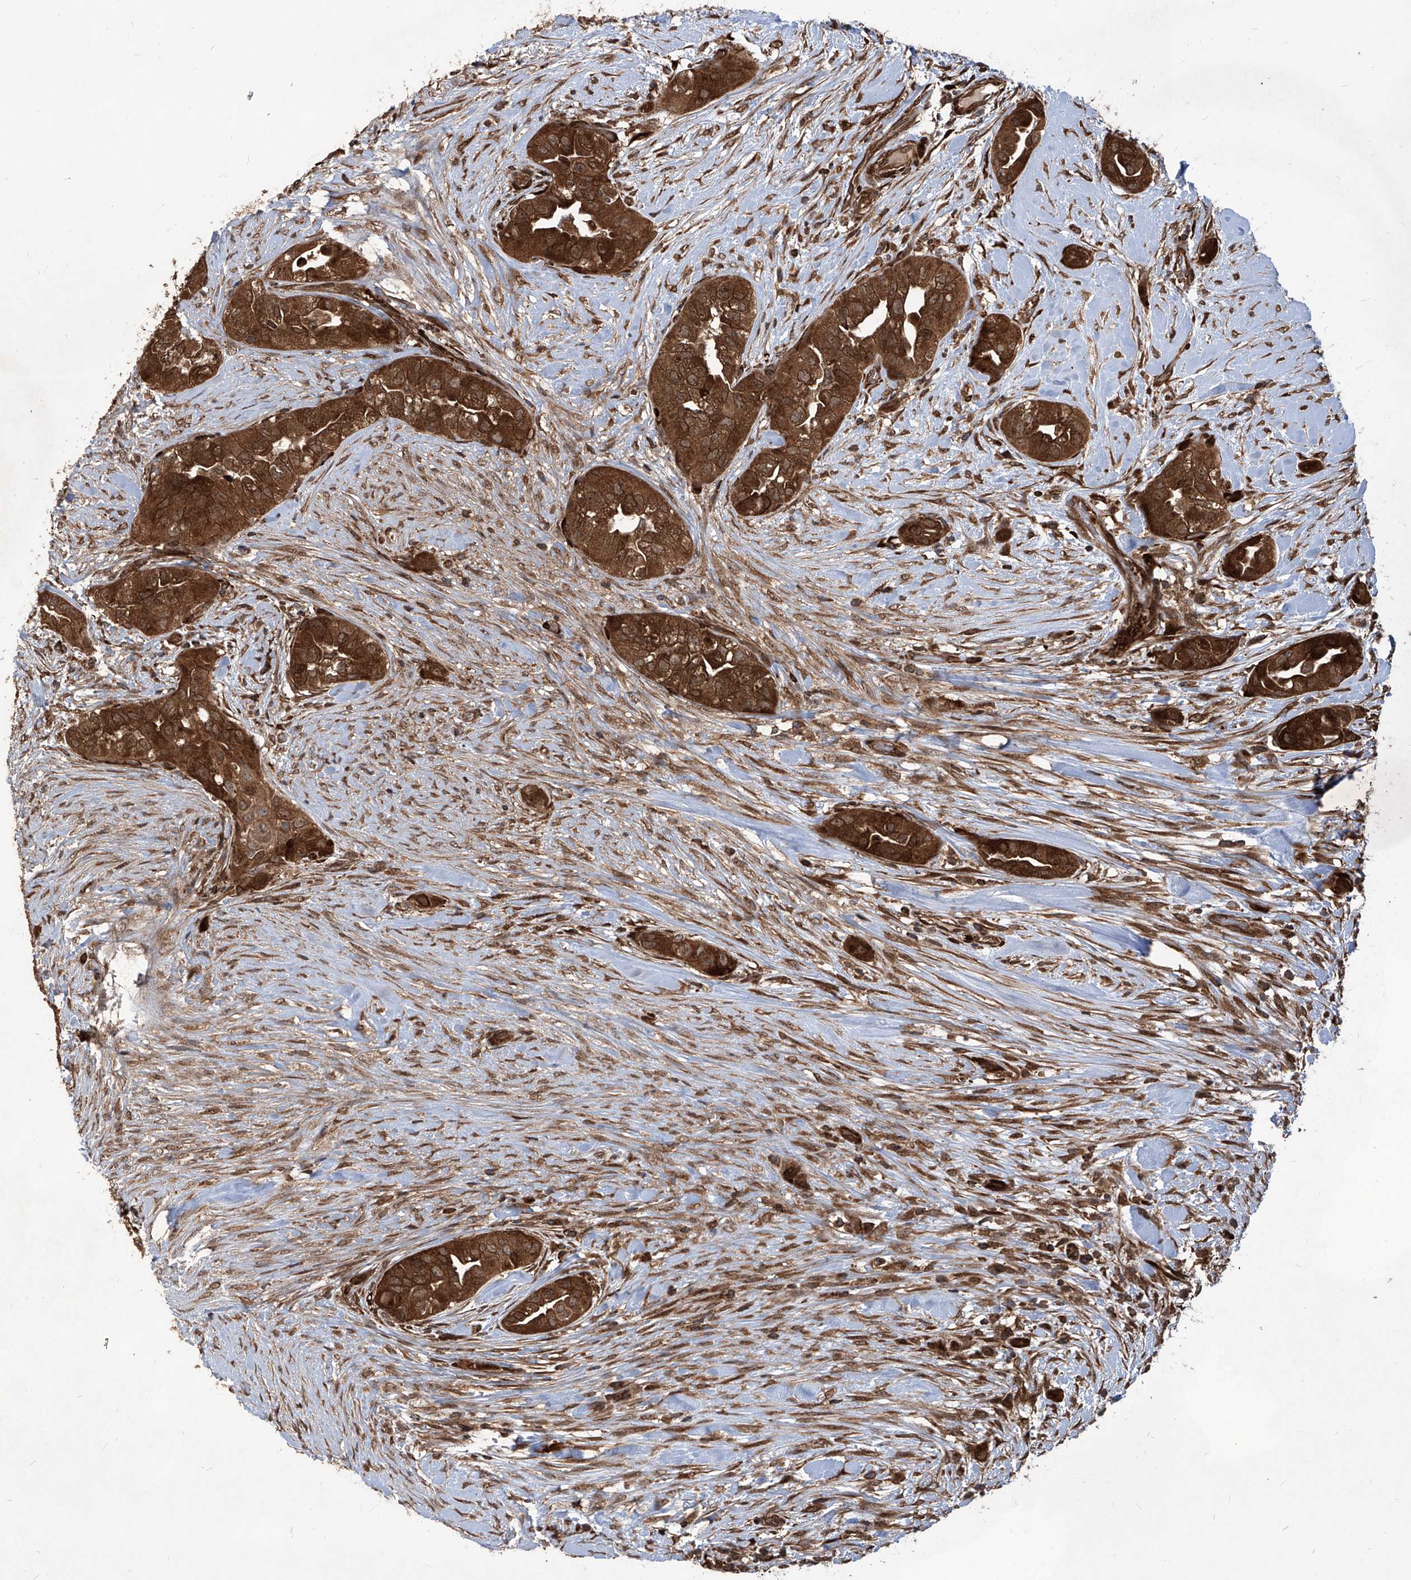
{"staining": {"intensity": "strong", "quantity": ">75%", "location": "cytoplasmic/membranous,nuclear"}, "tissue": "thyroid cancer", "cell_type": "Tumor cells", "image_type": "cancer", "snomed": [{"axis": "morphology", "description": "Papillary adenocarcinoma, NOS"}, {"axis": "topography", "description": "Thyroid gland"}], "caption": "Thyroid cancer (papillary adenocarcinoma) stained for a protein shows strong cytoplasmic/membranous and nuclear positivity in tumor cells. (DAB IHC, brown staining for protein, blue staining for nuclei).", "gene": "MAGED2", "patient": {"sex": "female", "age": 59}}